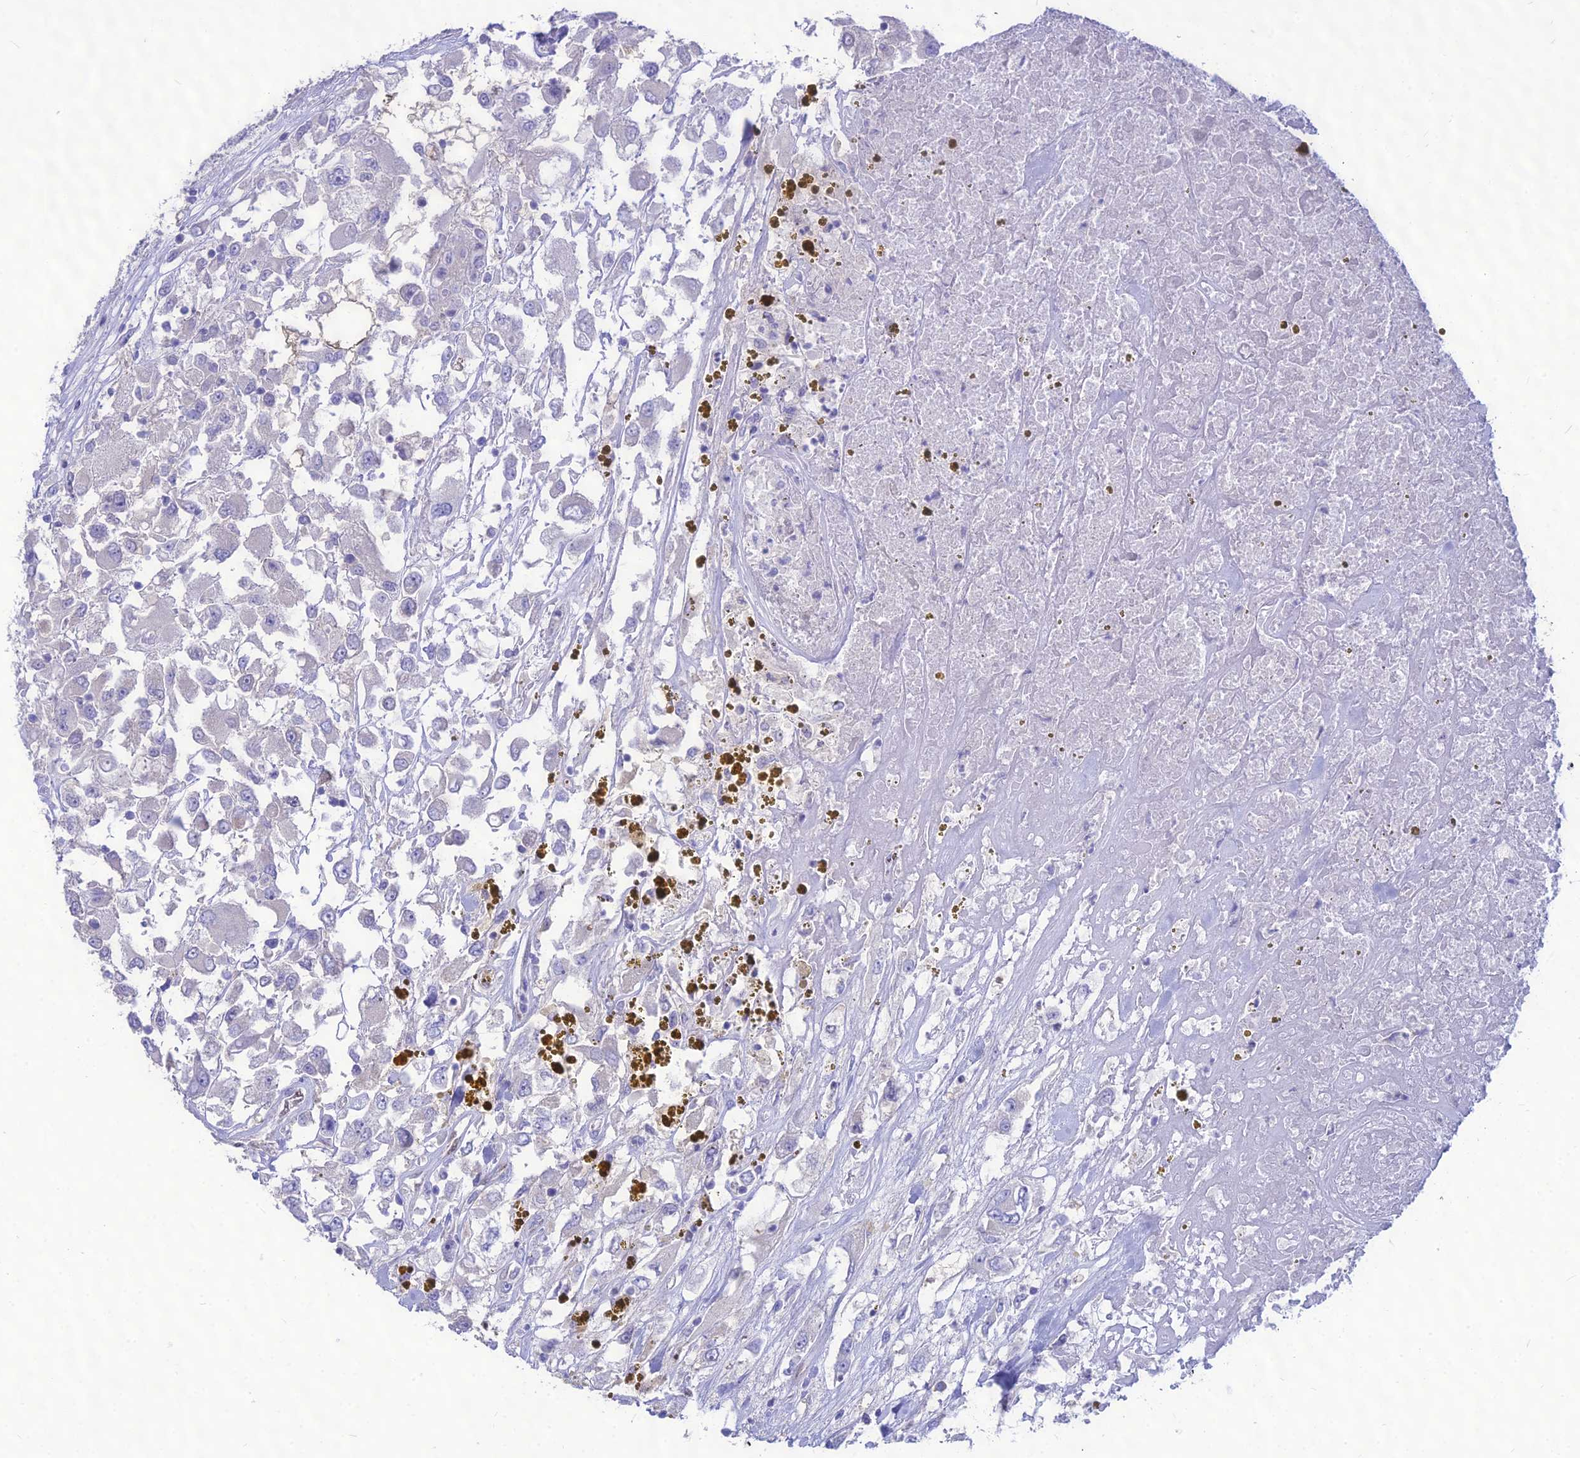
{"staining": {"intensity": "negative", "quantity": "none", "location": "none"}, "tissue": "renal cancer", "cell_type": "Tumor cells", "image_type": "cancer", "snomed": [{"axis": "morphology", "description": "Adenocarcinoma, NOS"}, {"axis": "topography", "description": "Kidney"}], "caption": "Tumor cells show no significant protein staining in renal cancer.", "gene": "NOVA2", "patient": {"sex": "female", "age": 52}}